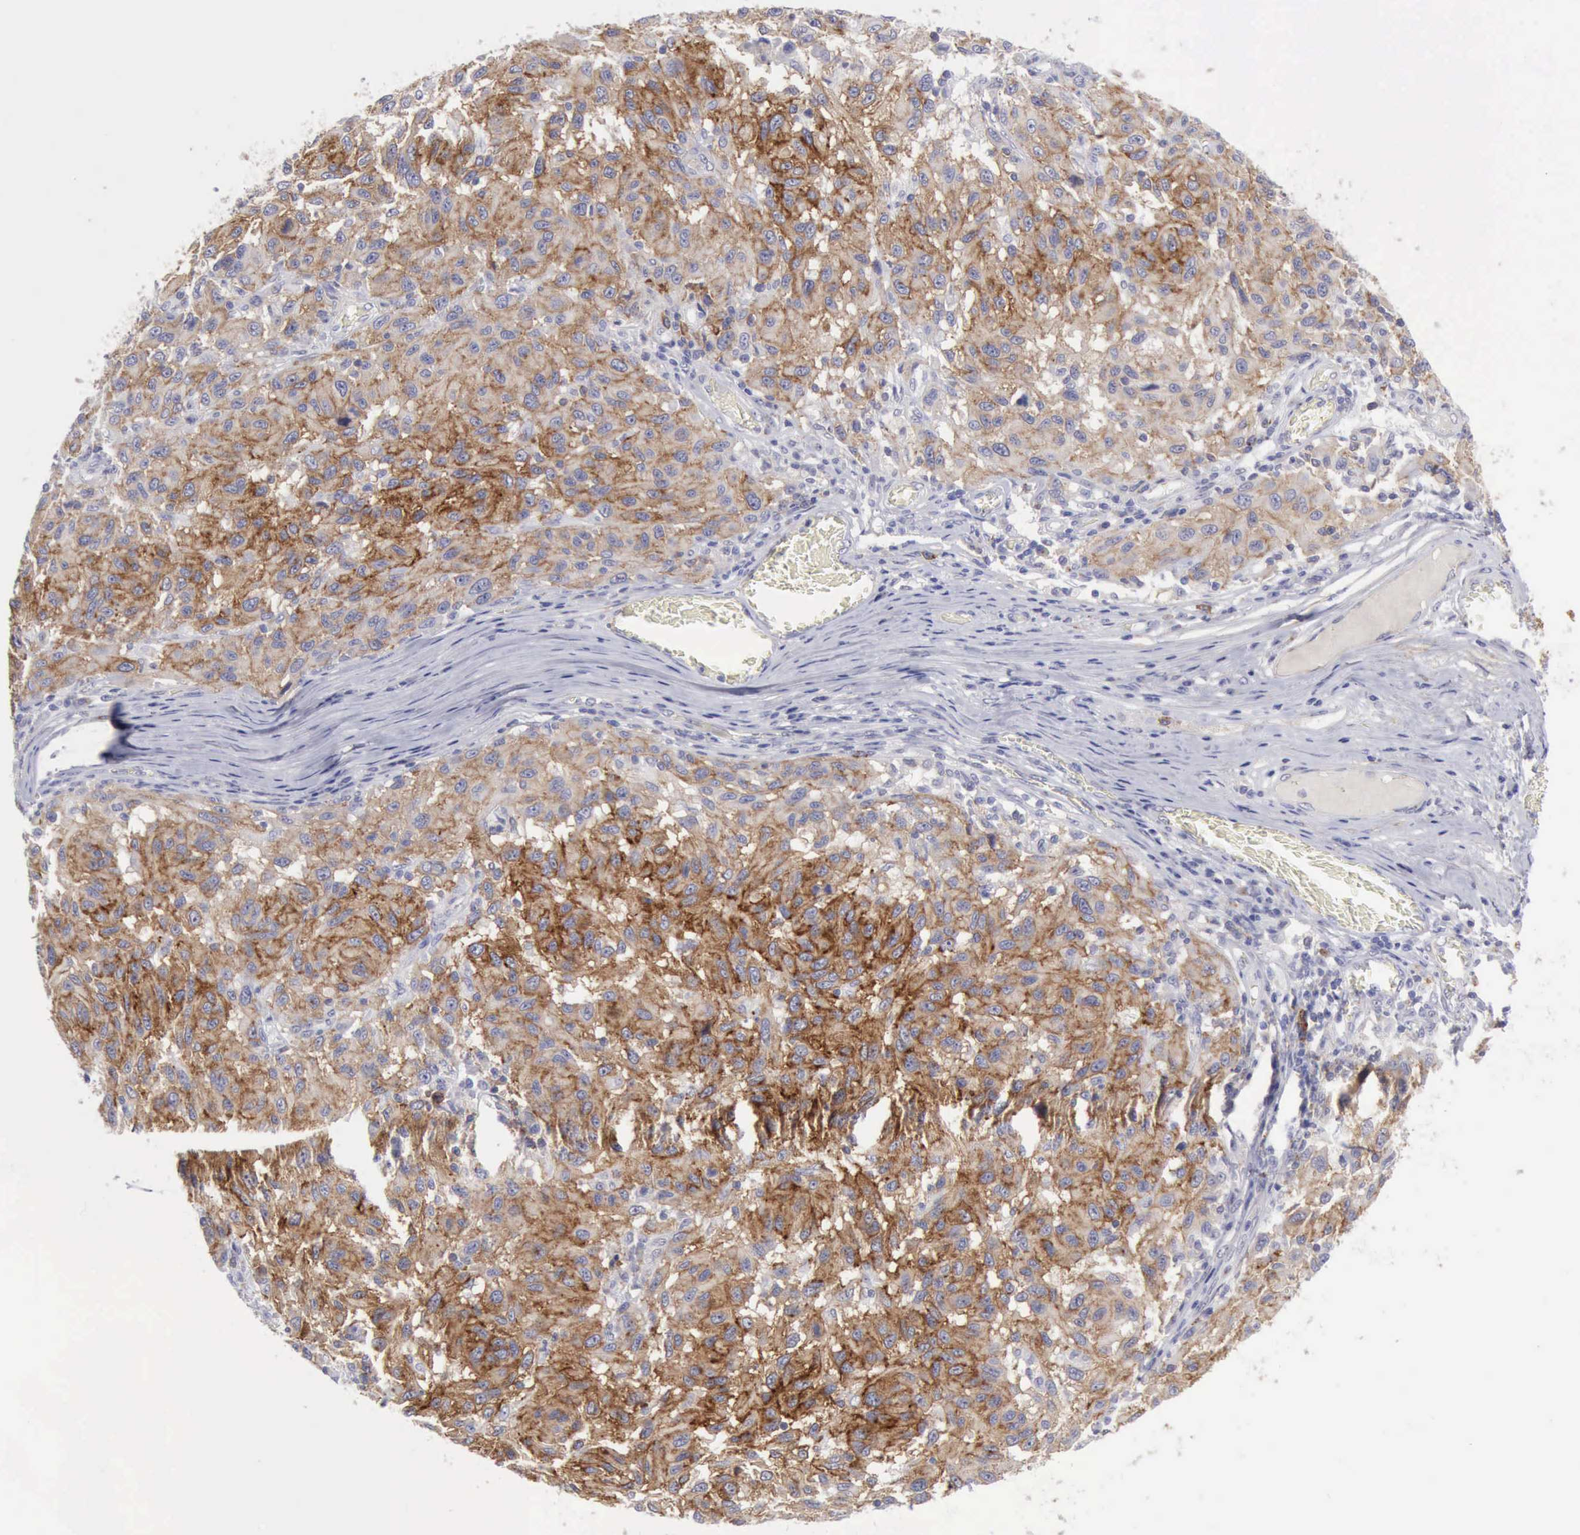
{"staining": {"intensity": "moderate", "quantity": ">75%", "location": "cytoplasmic/membranous"}, "tissue": "melanoma", "cell_type": "Tumor cells", "image_type": "cancer", "snomed": [{"axis": "morphology", "description": "Malignant melanoma, NOS"}, {"axis": "topography", "description": "Skin"}], "caption": "Moderate cytoplasmic/membranous protein positivity is appreciated in about >75% of tumor cells in melanoma.", "gene": "TFRC", "patient": {"sex": "female", "age": 77}}